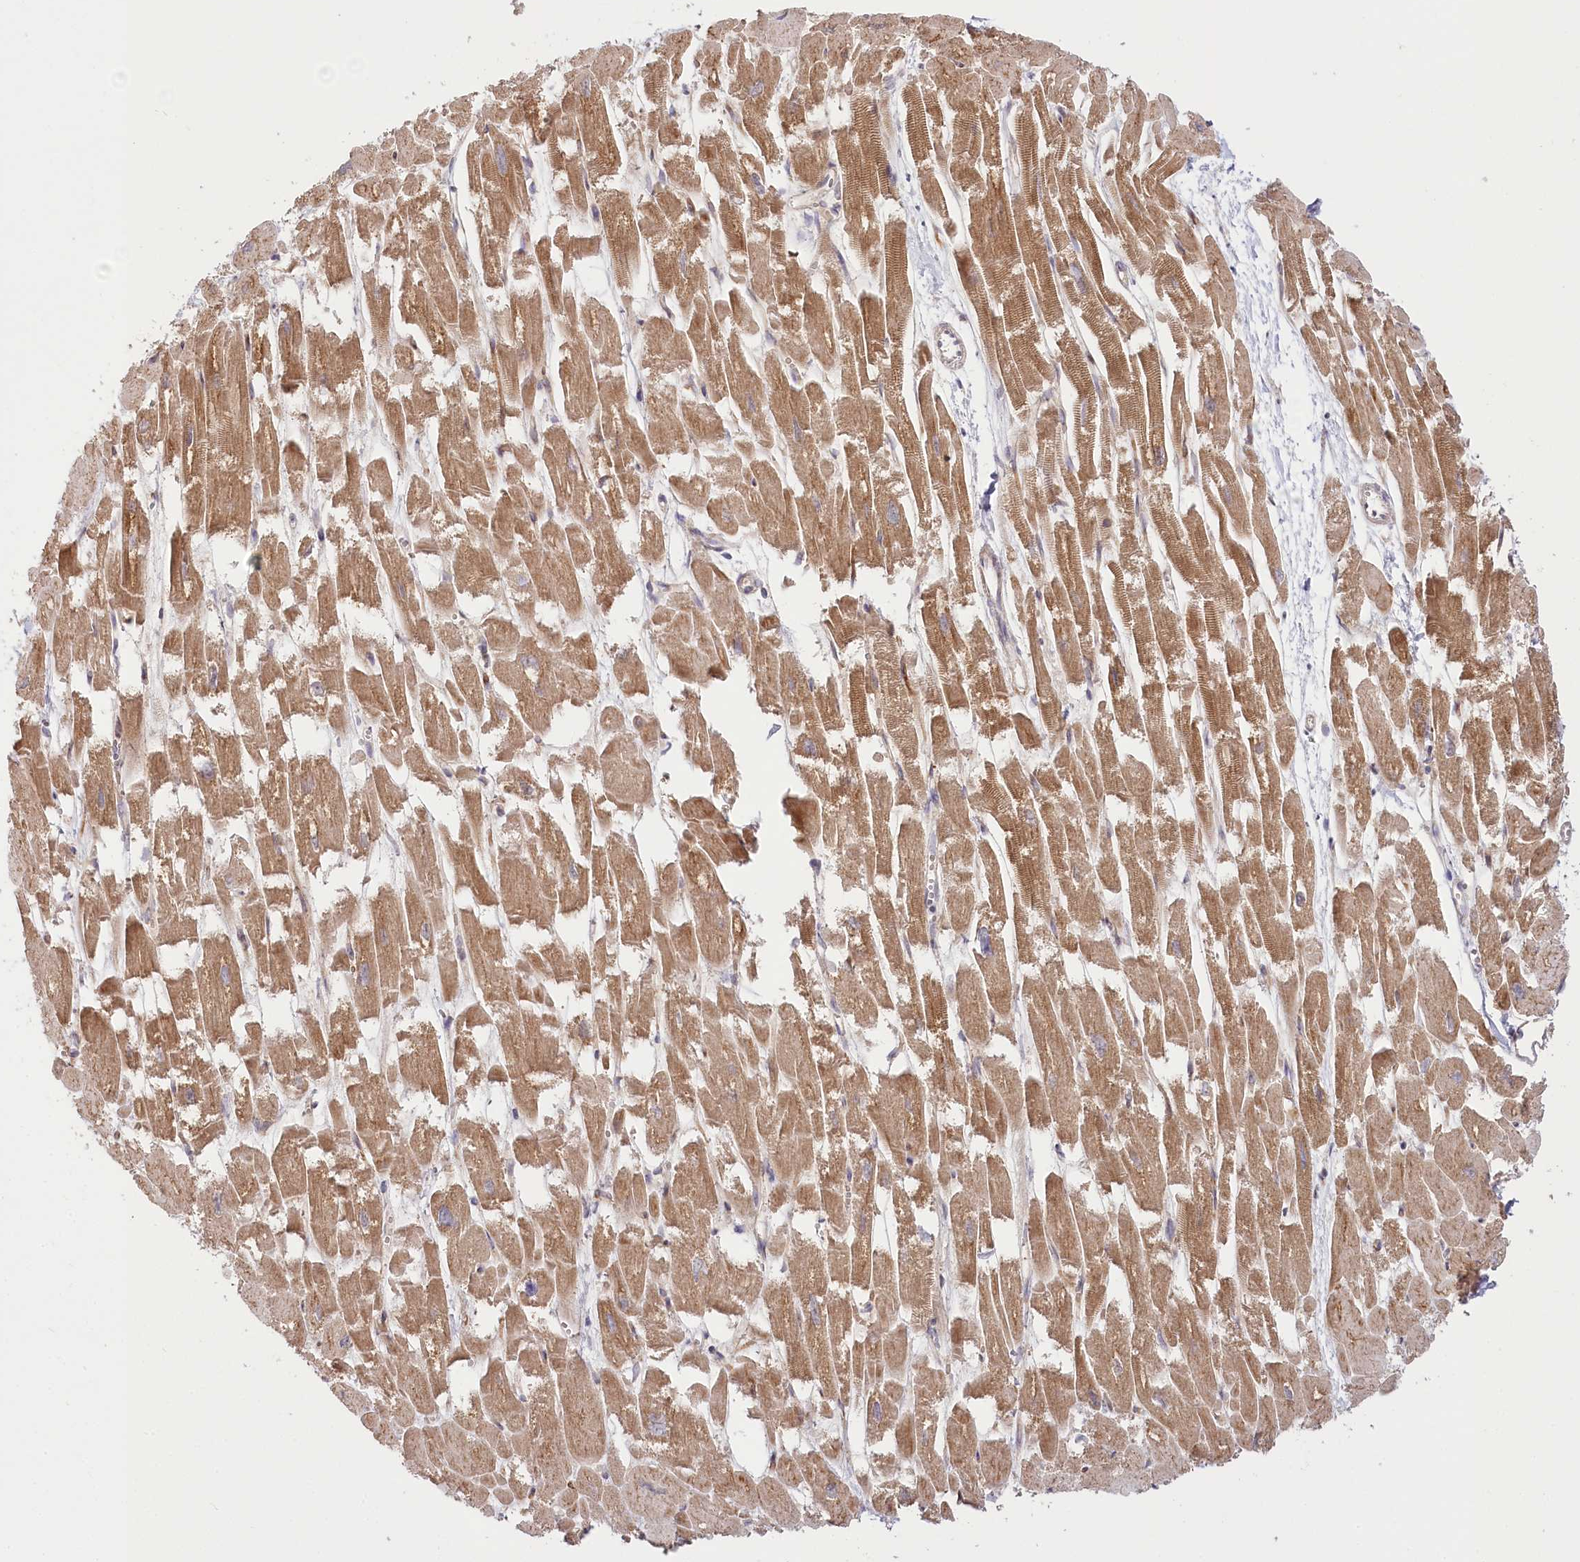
{"staining": {"intensity": "strong", "quantity": ">75%", "location": "cytoplasmic/membranous"}, "tissue": "heart muscle", "cell_type": "Cardiomyocytes", "image_type": "normal", "snomed": [{"axis": "morphology", "description": "Normal tissue, NOS"}, {"axis": "topography", "description": "Heart"}], "caption": "Brown immunohistochemical staining in benign human heart muscle shows strong cytoplasmic/membranous positivity in approximately >75% of cardiomyocytes. (DAB (3,3'-diaminobenzidine) IHC, brown staining for protein, blue staining for nuclei).", "gene": "CEP70", "patient": {"sex": "male", "age": 54}}